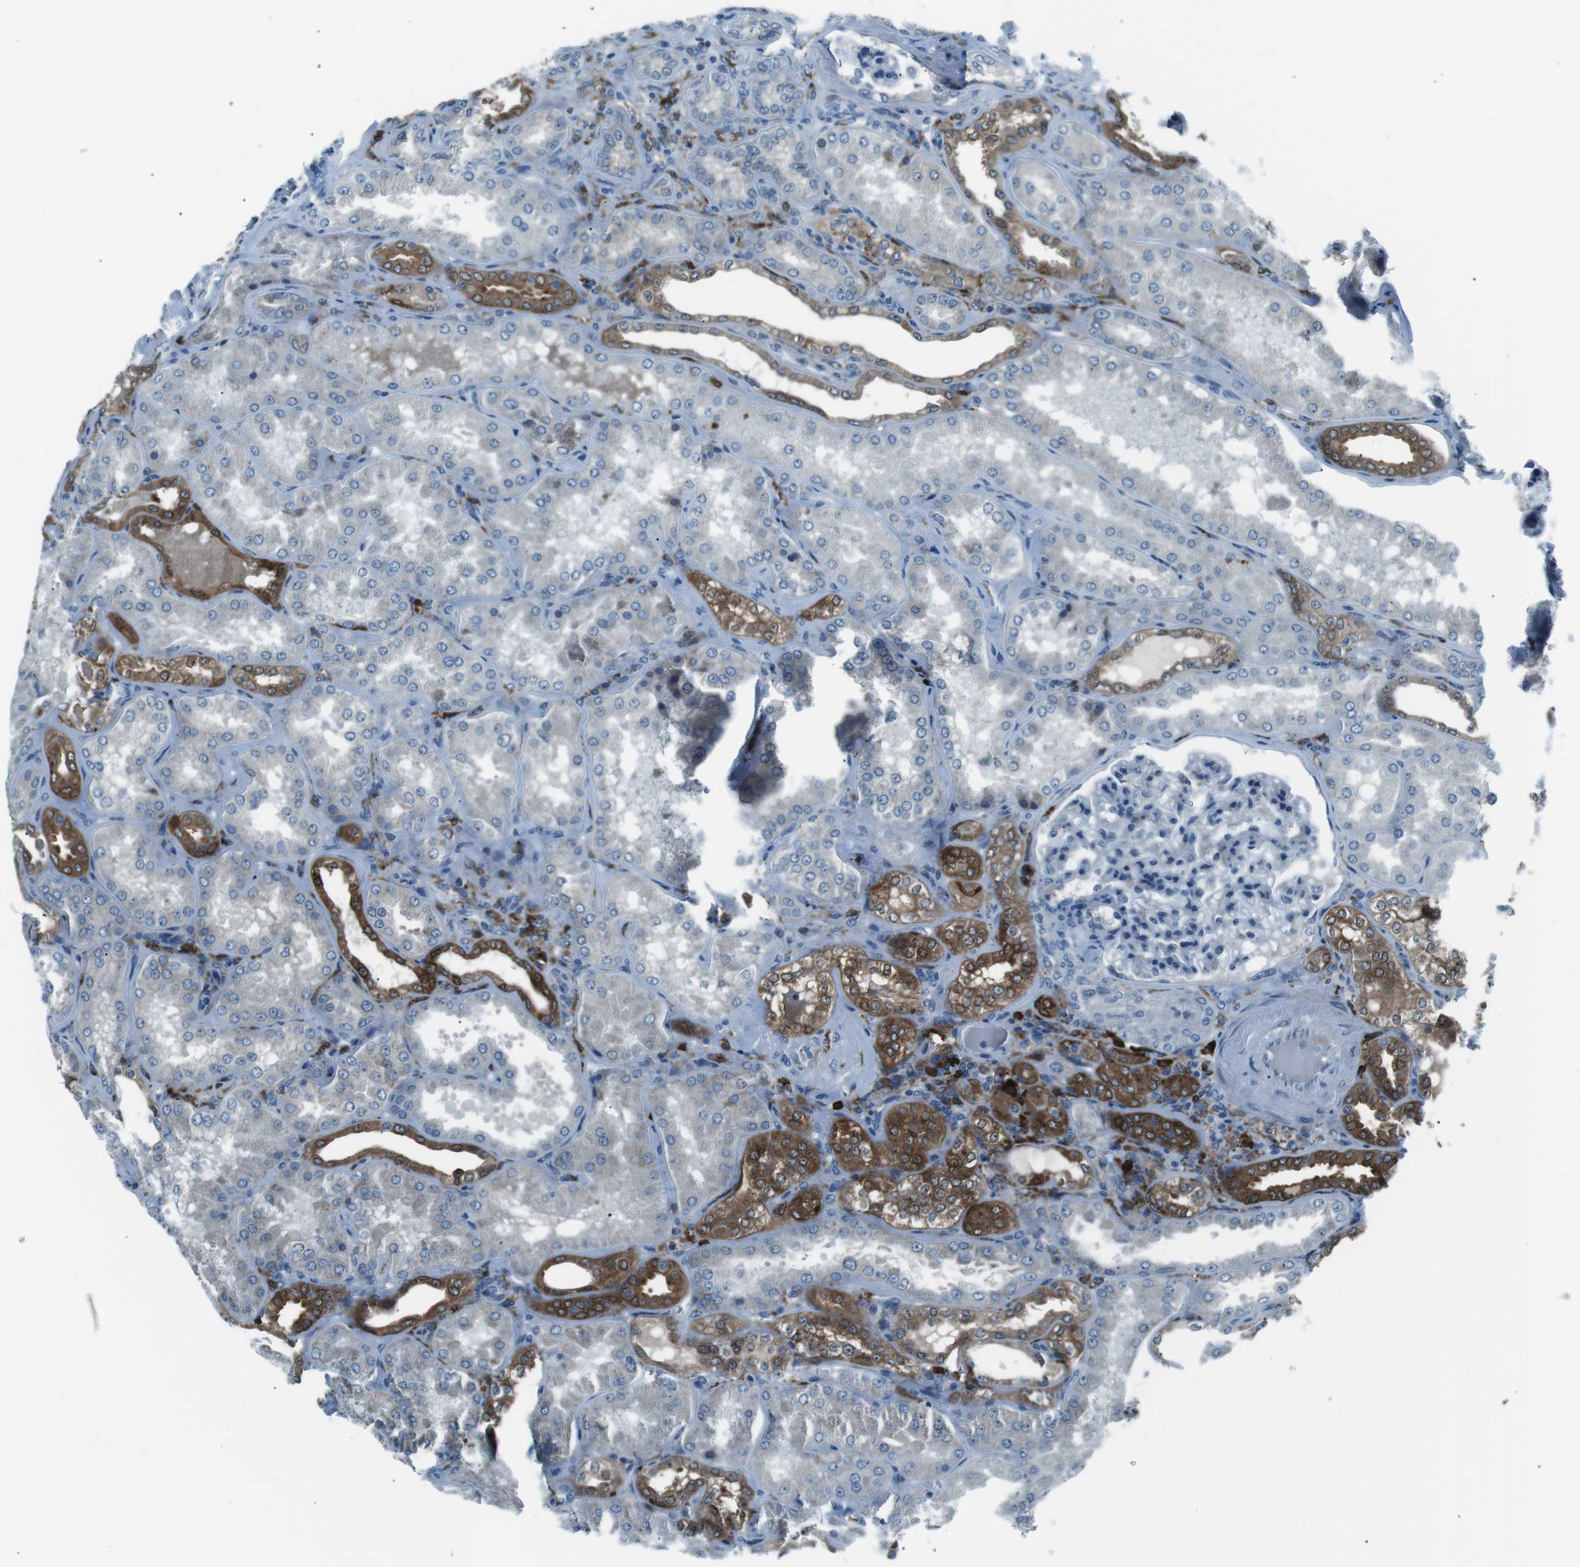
{"staining": {"intensity": "negative", "quantity": "none", "location": "none"}, "tissue": "kidney", "cell_type": "Cells in glomeruli", "image_type": "normal", "snomed": [{"axis": "morphology", "description": "Normal tissue, NOS"}, {"axis": "topography", "description": "Kidney"}], "caption": "A high-resolution image shows IHC staining of unremarkable kidney, which shows no significant staining in cells in glomeruli. (IHC, brightfield microscopy, high magnification).", "gene": "BLNK", "patient": {"sex": "female", "age": 56}}